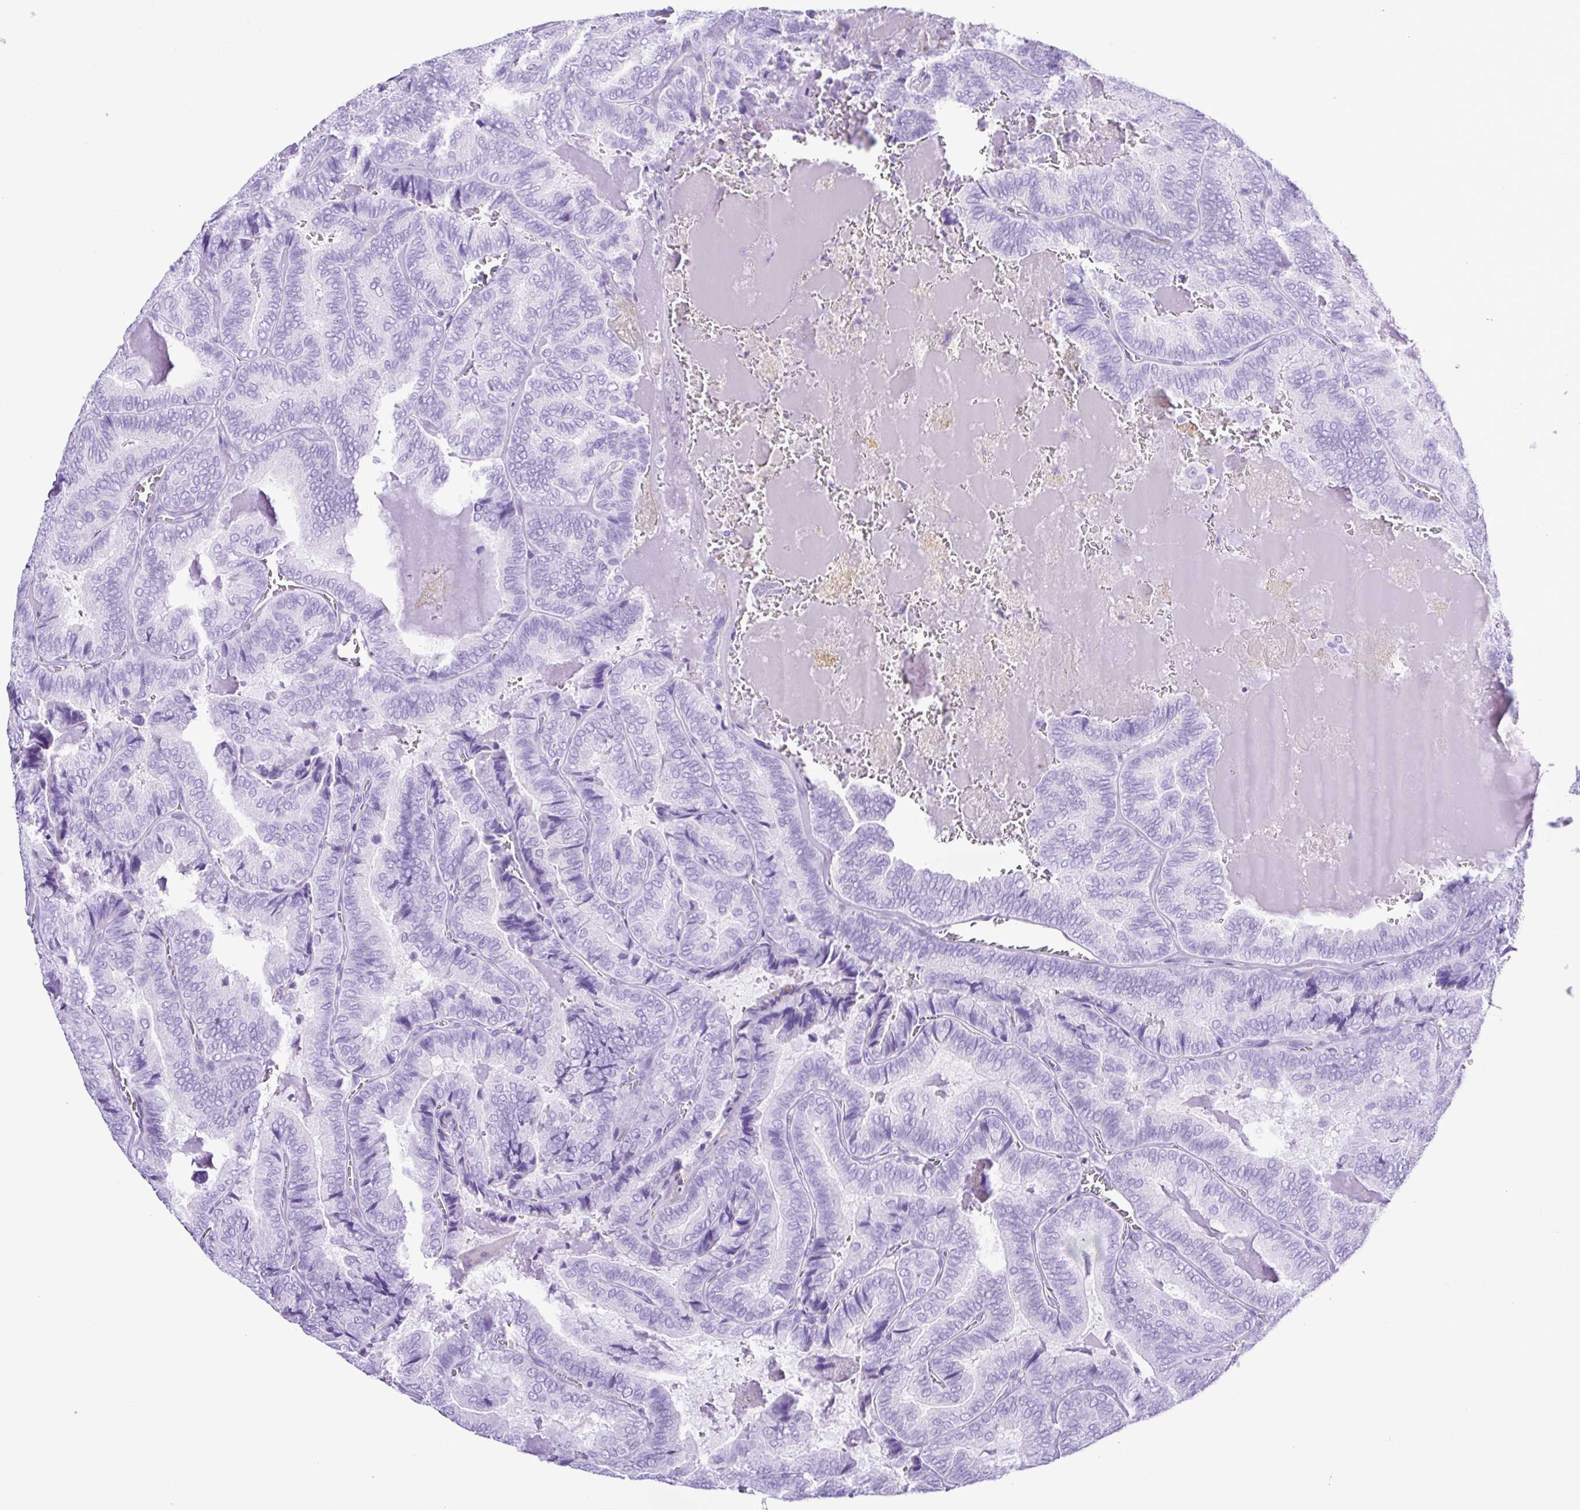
{"staining": {"intensity": "negative", "quantity": "none", "location": "none"}, "tissue": "thyroid cancer", "cell_type": "Tumor cells", "image_type": "cancer", "snomed": [{"axis": "morphology", "description": "Papillary adenocarcinoma, NOS"}, {"axis": "topography", "description": "Thyroid gland"}], "caption": "IHC photomicrograph of neoplastic tissue: human papillary adenocarcinoma (thyroid) stained with DAB (3,3'-diaminobenzidine) reveals no significant protein positivity in tumor cells.", "gene": "SYT1", "patient": {"sex": "female", "age": 75}}